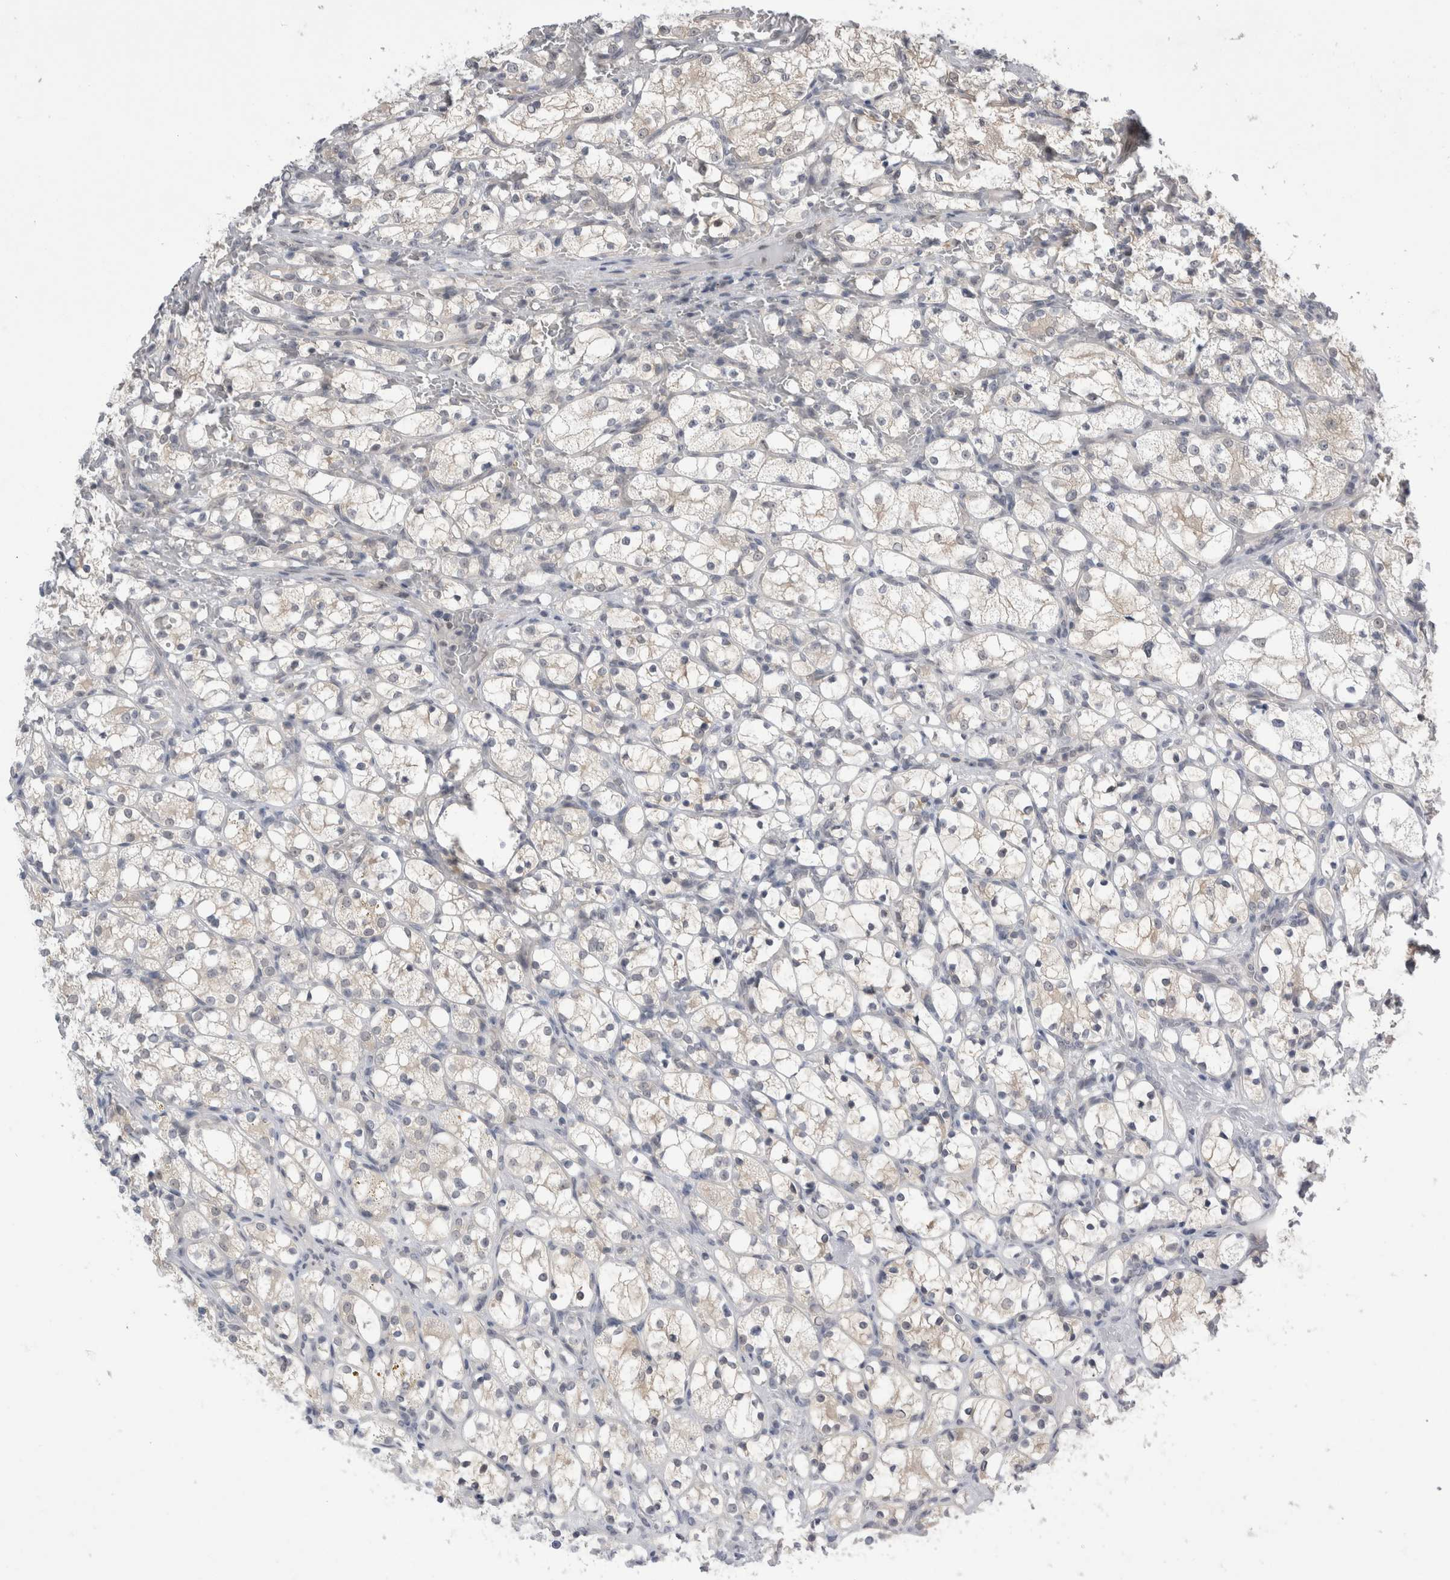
{"staining": {"intensity": "weak", "quantity": "<25%", "location": "cytoplasmic/membranous"}, "tissue": "renal cancer", "cell_type": "Tumor cells", "image_type": "cancer", "snomed": [{"axis": "morphology", "description": "Adenocarcinoma, NOS"}, {"axis": "topography", "description": "Kidney"}], "caption": "Adenocarcinoma (renal) stained for a protein using IHC demonstrates no staining tumor cells.", "gene": "ZNF341", "patient": {"sex": "female", "age": 69}}